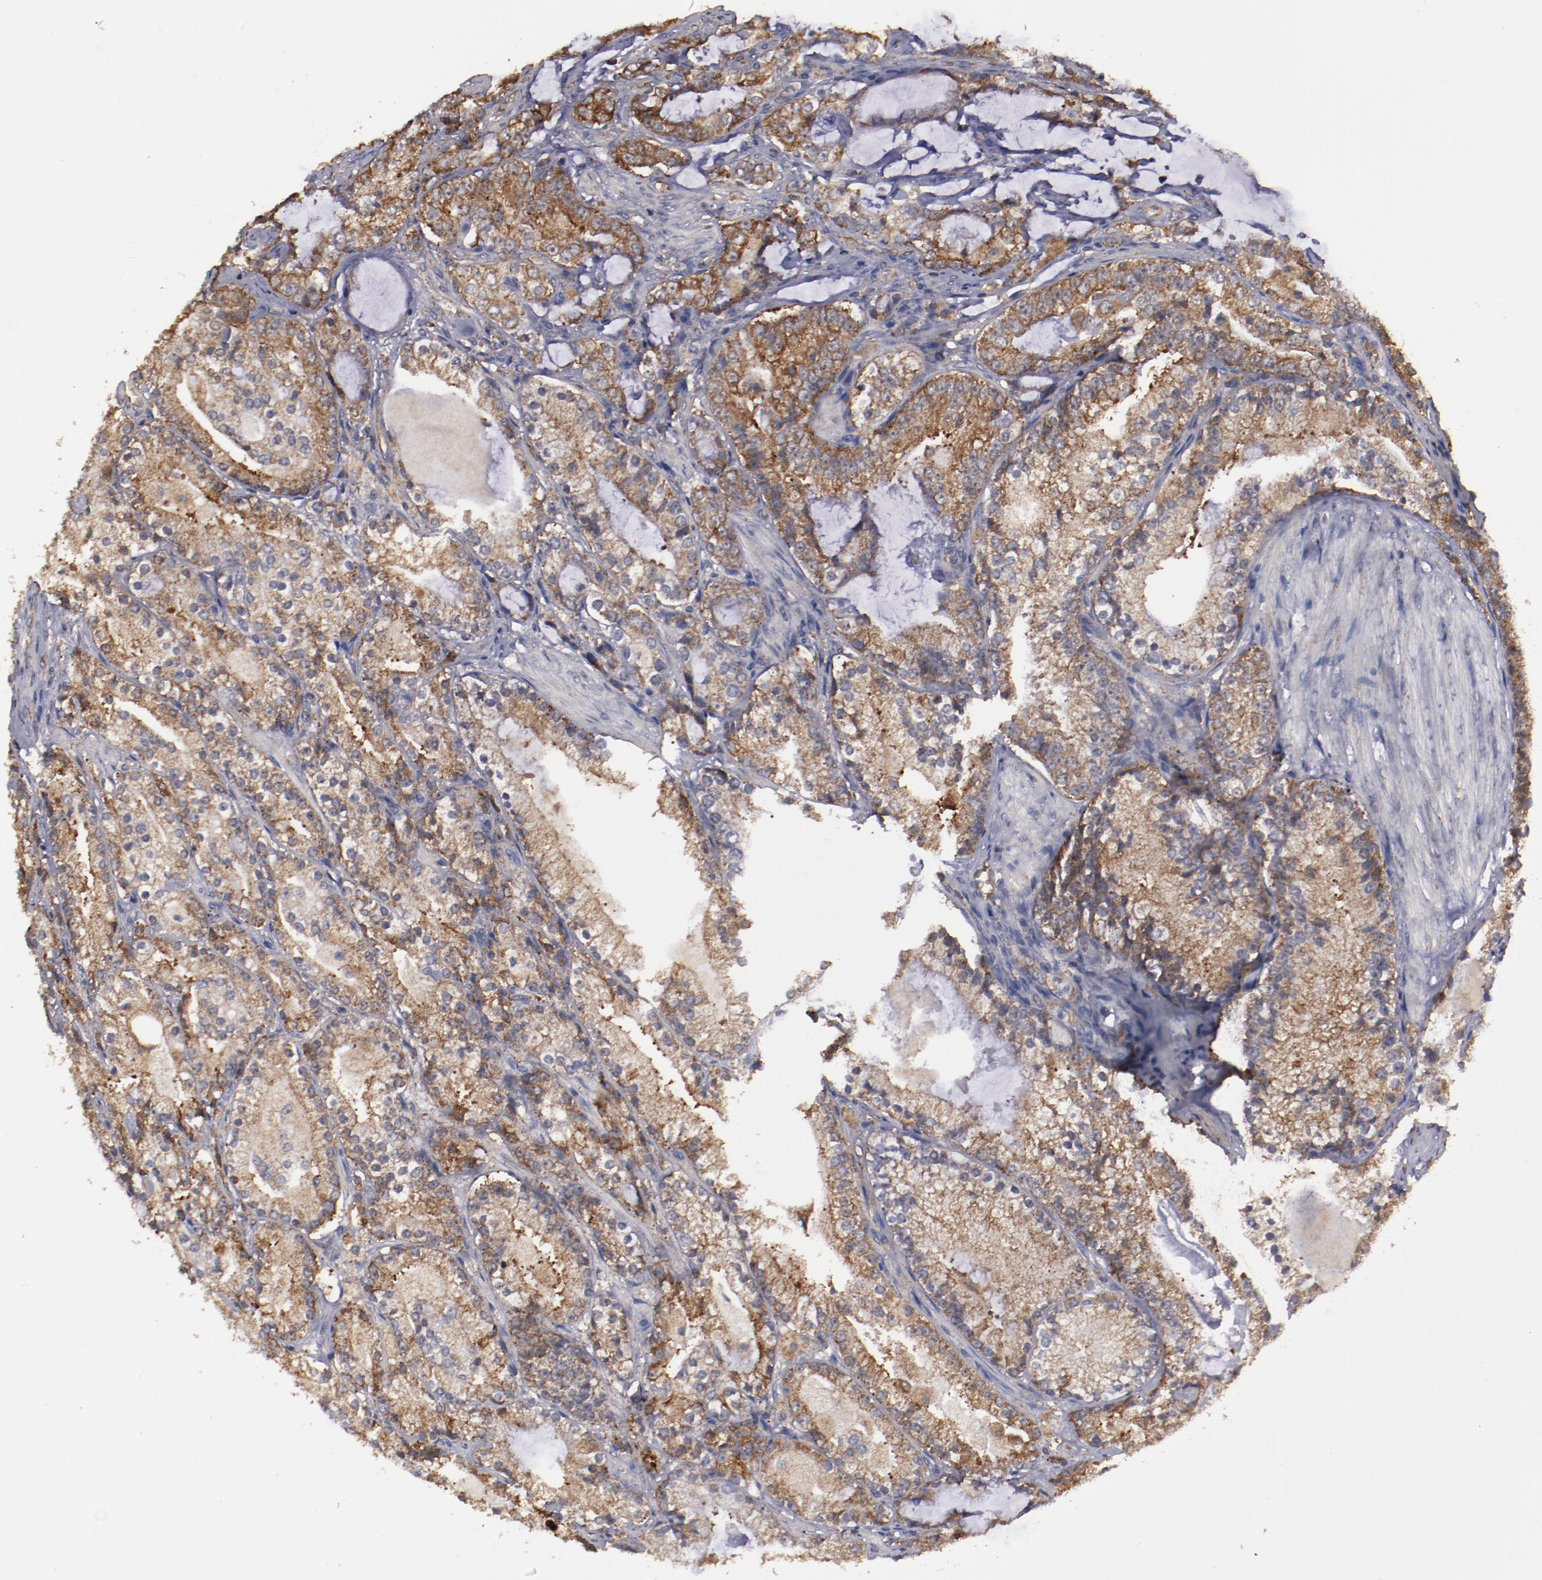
{"staining": {"intensity": "moderate", "quantity": ">75%", "location": "cytoplasmic/membranous"}, "tissue": "prostate cancer", "cell_type": "Tumor cells", "image_type": "cancer", "snomed": [{"axis": "morphology", "description": "Adenocarcinoma, High grade"}, {"axis": "topography", "description": "Prostate"}], "caption": "Immunohistochemistry (IHC) staining of prostate cancer (adenocarcinoma (high-grade)), which reveals medium levels of moderate cytoplasmic/membranous staining in about >75% of tumor cells indicating moderate cytoplasmic/membranous protein positivity. The staining was performed using DAB (3,3'-diaminobenzidine) (brown) for protein detection and nuclei were counterstained in hematoxylin (blue).", "gene": "RPS4Y1", "patient": {"sex": "male", "age": 63}}